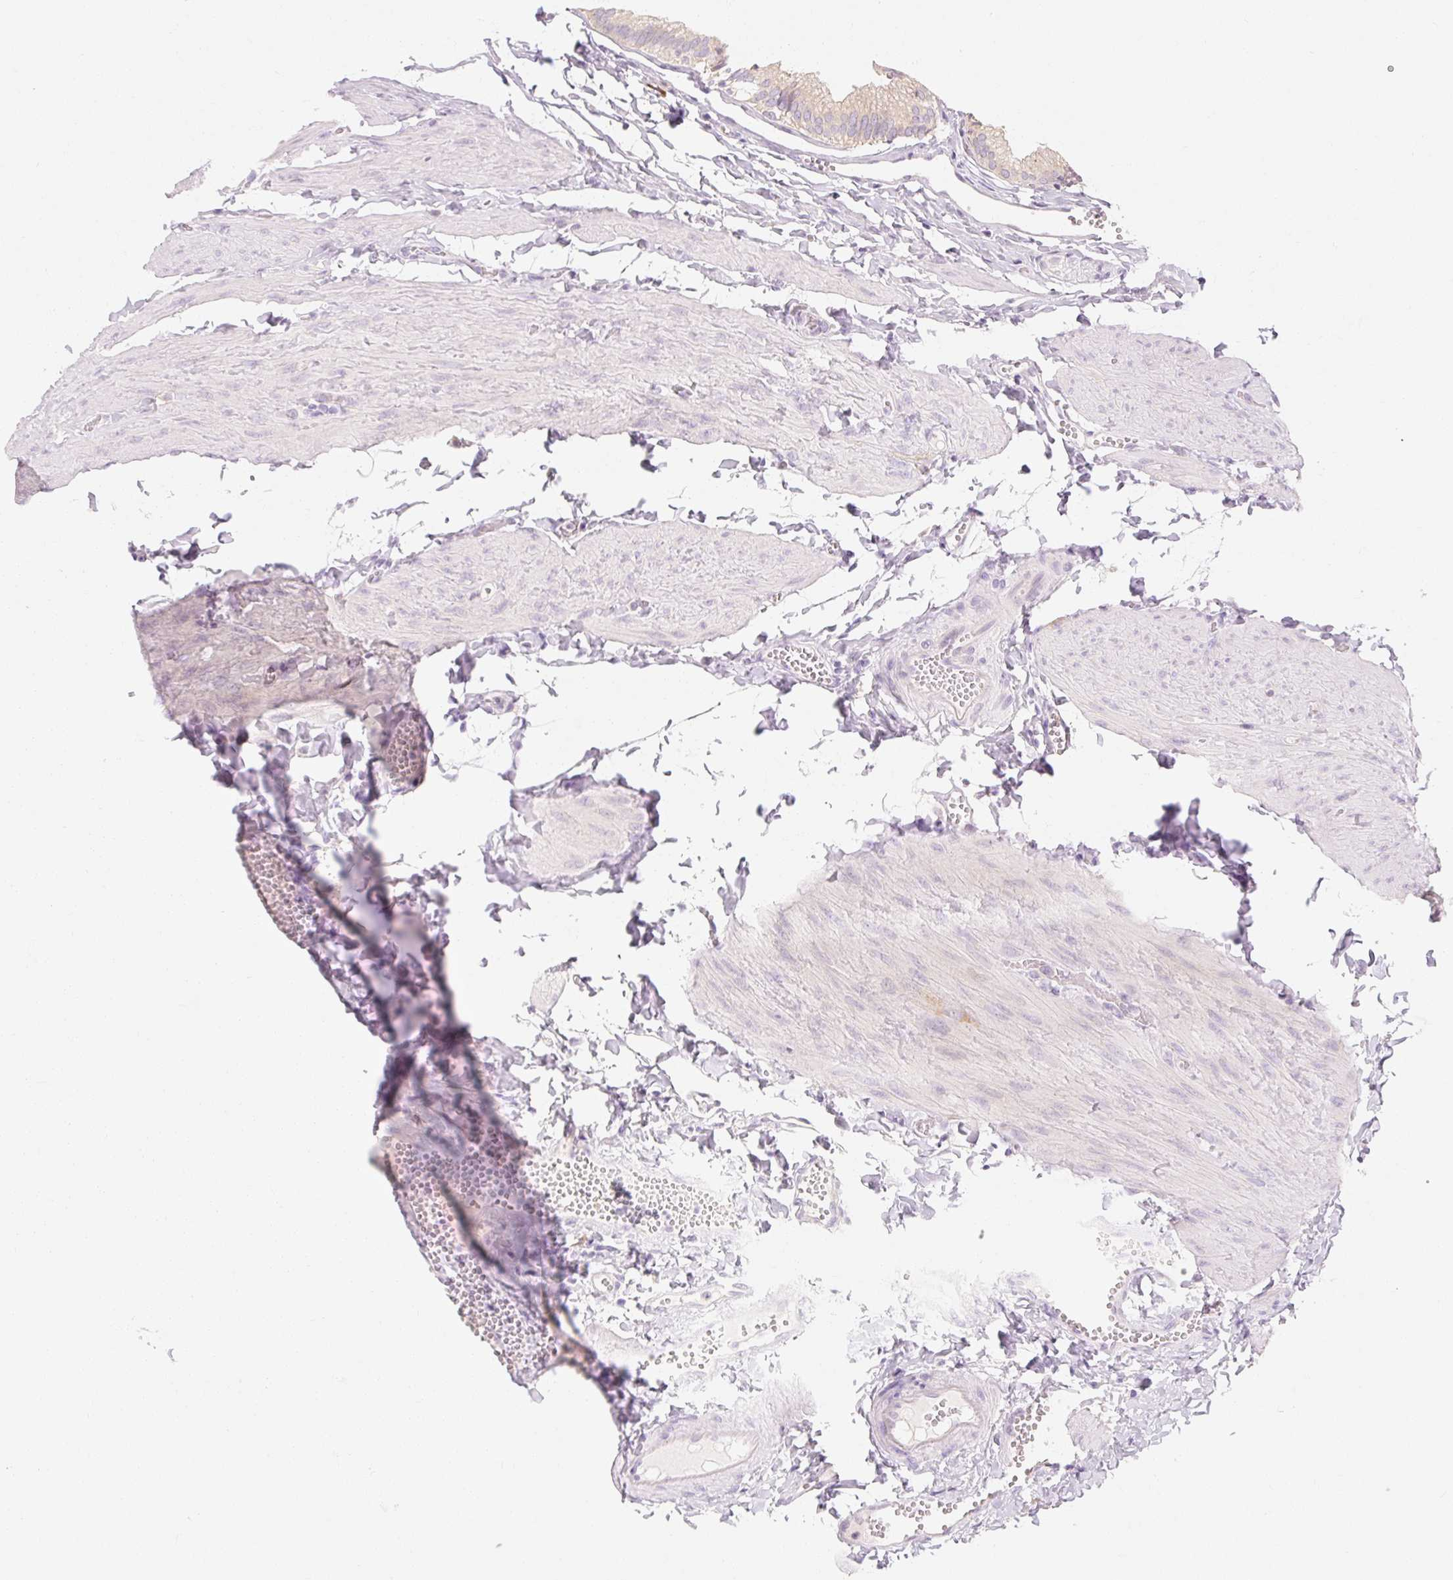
{"staining": {"intensity": "weak", "quantity": ">75%", "location": "cytoplasmic/membranous"}, "tissue": "gallbladder", "cell_type": "Glandular cells", "image_type": "normal", "snomed": [{"axis": "morphology", "description": "Normal tissue, NOS"}, {"axis": "topography", "description": "Gallbladder"}, {"axis": "topography", "description": "Peripheral nerve tissue"}], "caption": "Gallbladder was stained to show a protein in brown. There is low levels of weak cytoplasmic/membranous staining in about >75% of glandular cells. (Brightfield microscopy of DAB IHC at high magnification).", "gene": "MYO1D", "patient": {"sex": "male", "age": 17}}